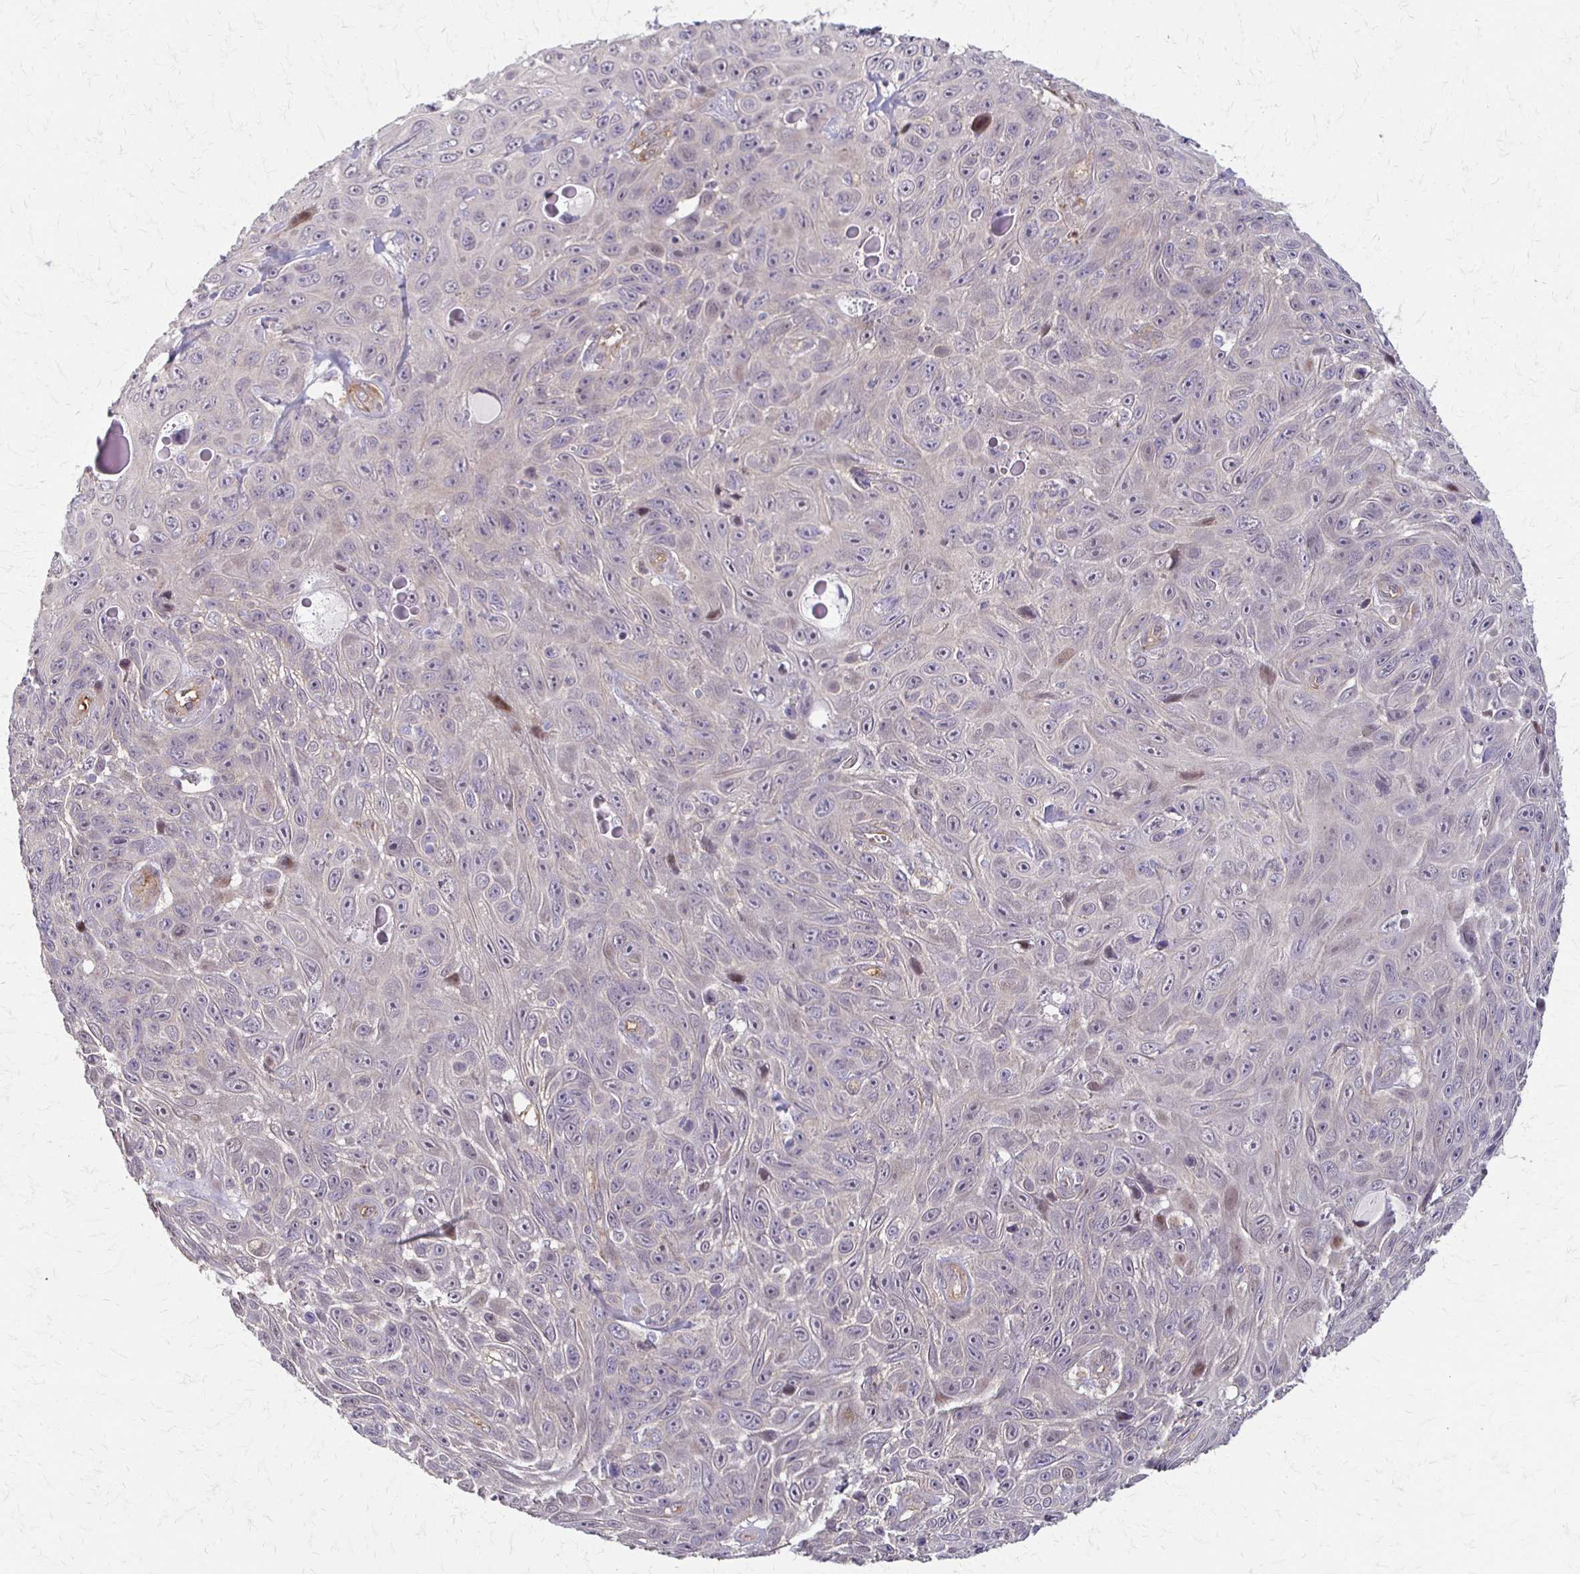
{"staining": {"intensity": "negative", "quantity": "none", "location": "none"}, "tissue": "skin cancer", "cell_type": "Tumor cells", "image_type": "cancer", "snomed": [{"axis": "morphology", "description": "Squamous cell carcinoma, NOS"}, {"axis": "topography", "description": "Skin"}], "caption": "This is an immunohistochemistry (IHC) image of squamous cell carcinoma (skin). There is no expression in tumor cells.", "gene": "CFL2", "patient": {"sex": "male", "age": 82}}